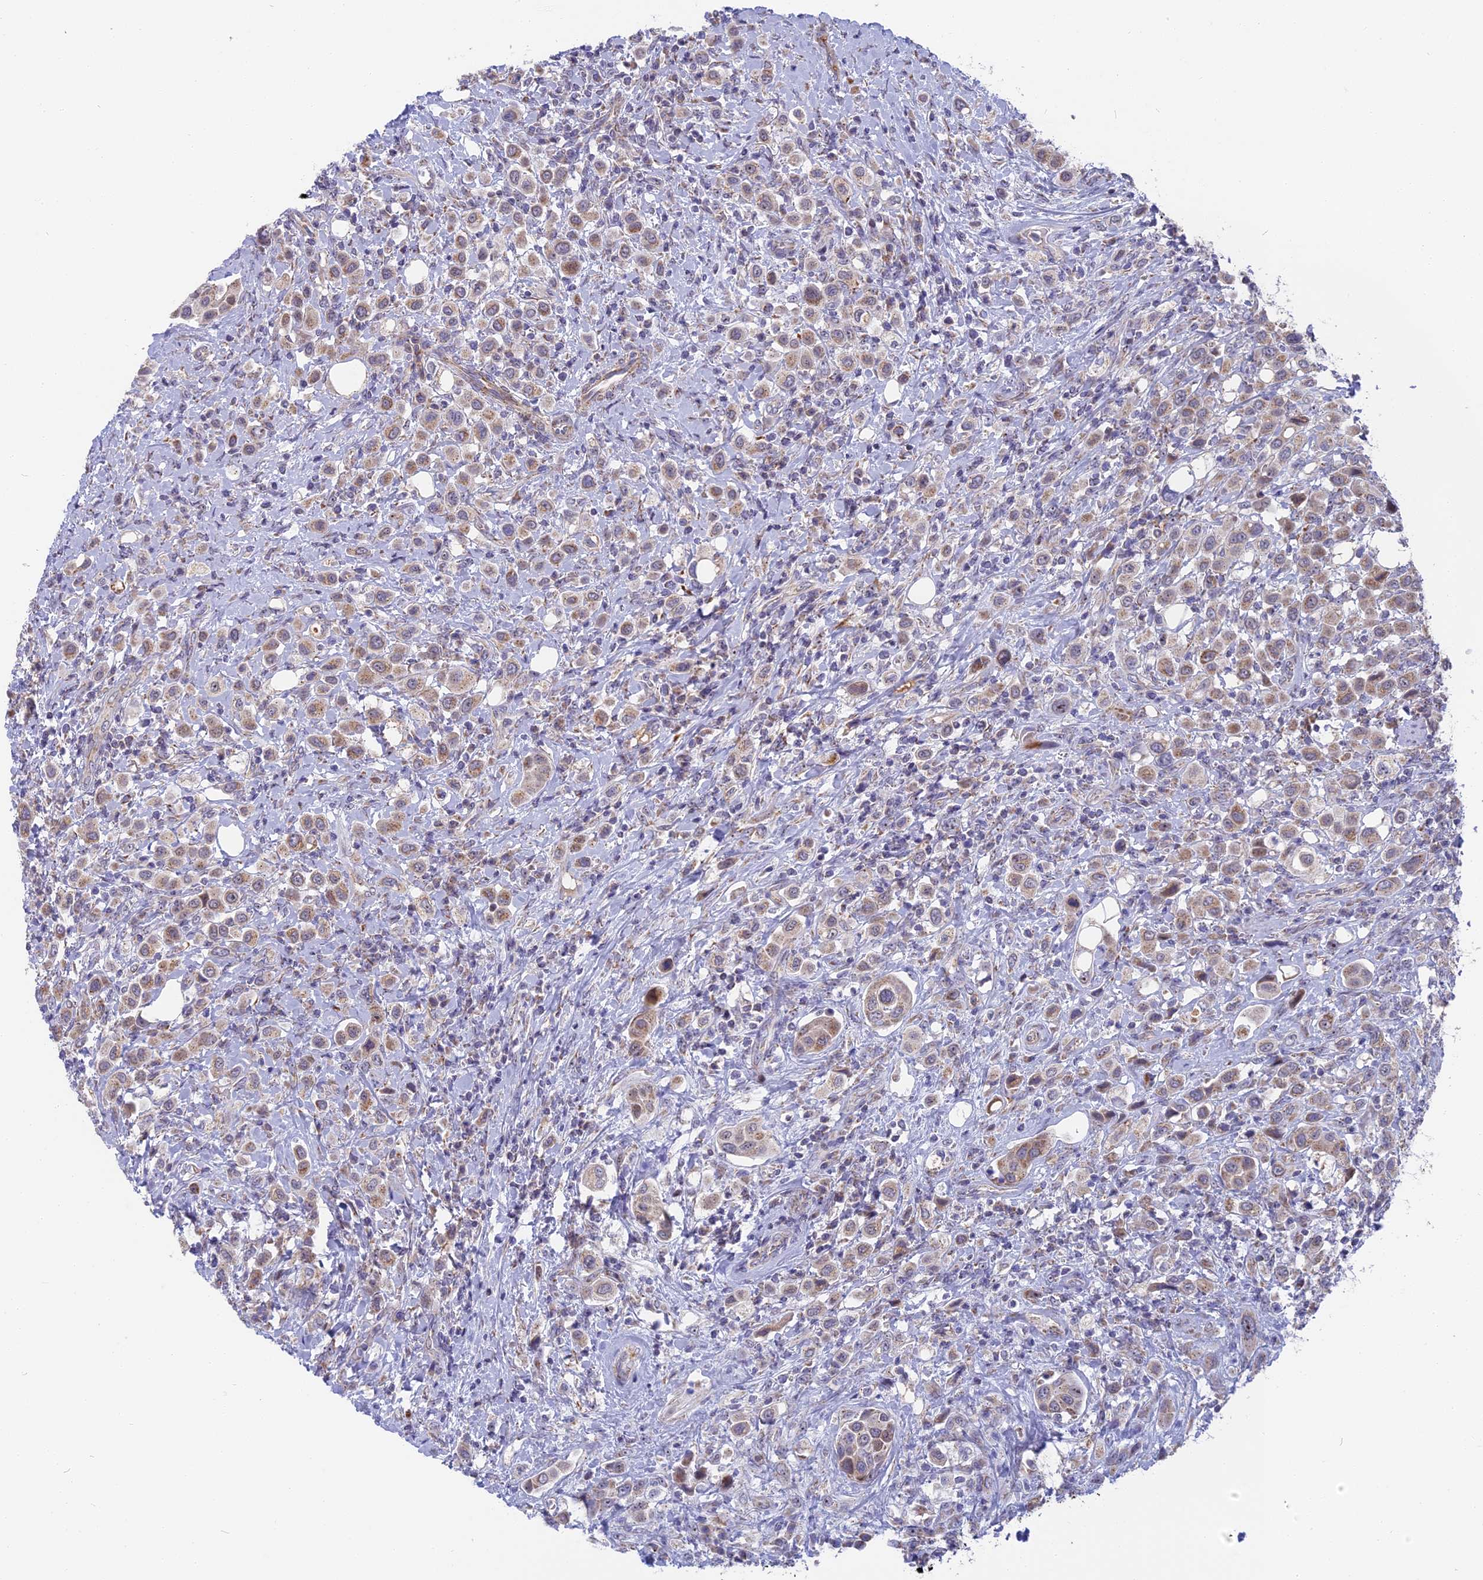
{"staining": {"intensity": "weak", "quantity": ">75%", "location": "cytoplasmic/membranous"}, "tissue": "urothelial cancer", "cell_type": "Tumor cells", "image_type": "cancer", "snomed": [{"axis": "morphology", "description": "Urothelial carcinoma, High grade"}, {"axis": "topography", "description": "Urinary bladder"}], "caption": "Immunohistochemistry (IHC) (DAB (3,3'-diaminobenzidine)) staining of urothelial carcinoma (high-grade) demonstrates weak cytoplasmic/membranous protein expression in approximately >75% of tumor cells.", "gene": "DTWD1", "patient": {"sex": "male", "age": 50}}